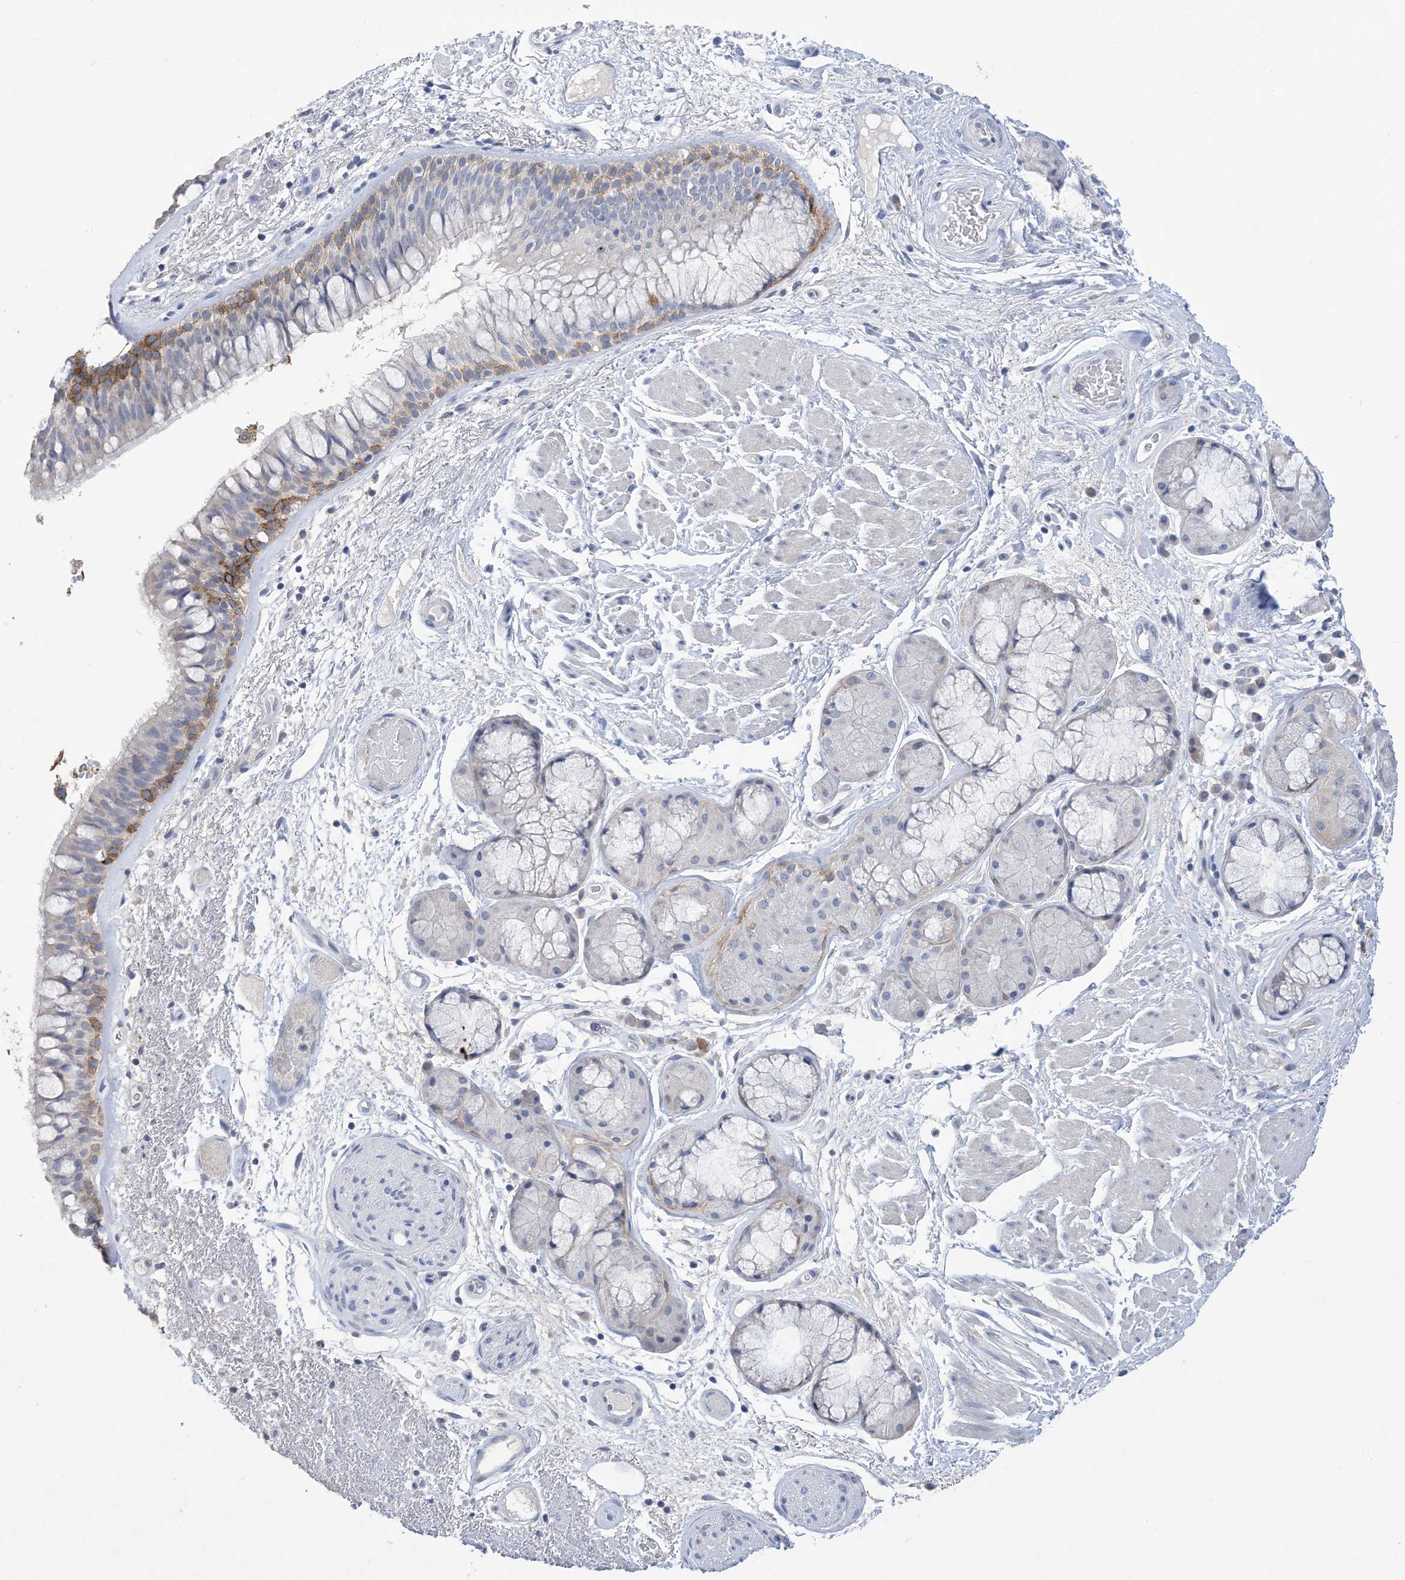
{"staining": {"intensity": "moderate", "quantity": "<25%", "location": "cytoplasmic/membranous"}, "tissue": "bronchus", "cell_type": "Respiratory epithelial cells", "image_type": "normal", "snomed": [{"axis": "morphology", "description": "Normal tissue, NOS"}, {"axis": "morphology", "description": "Squamous cell carcinoma, NOS"}, {"axis": "topography", "description": "Lymph node"}, {"axis": "topography", "description": "Bronchus"}, {"axis": "topography", "description": "Lung"}], "caption": "Bronchus stained with DAB (3,3'-diaminobenzidine) immunohistochemistry (IHC) shows low levels of moderate cytoplasmic/membranous expression in about <25% of respiratory epithelial cells.", "gene": "DSC3", "patient": {"sex": "male", "age": 66}}